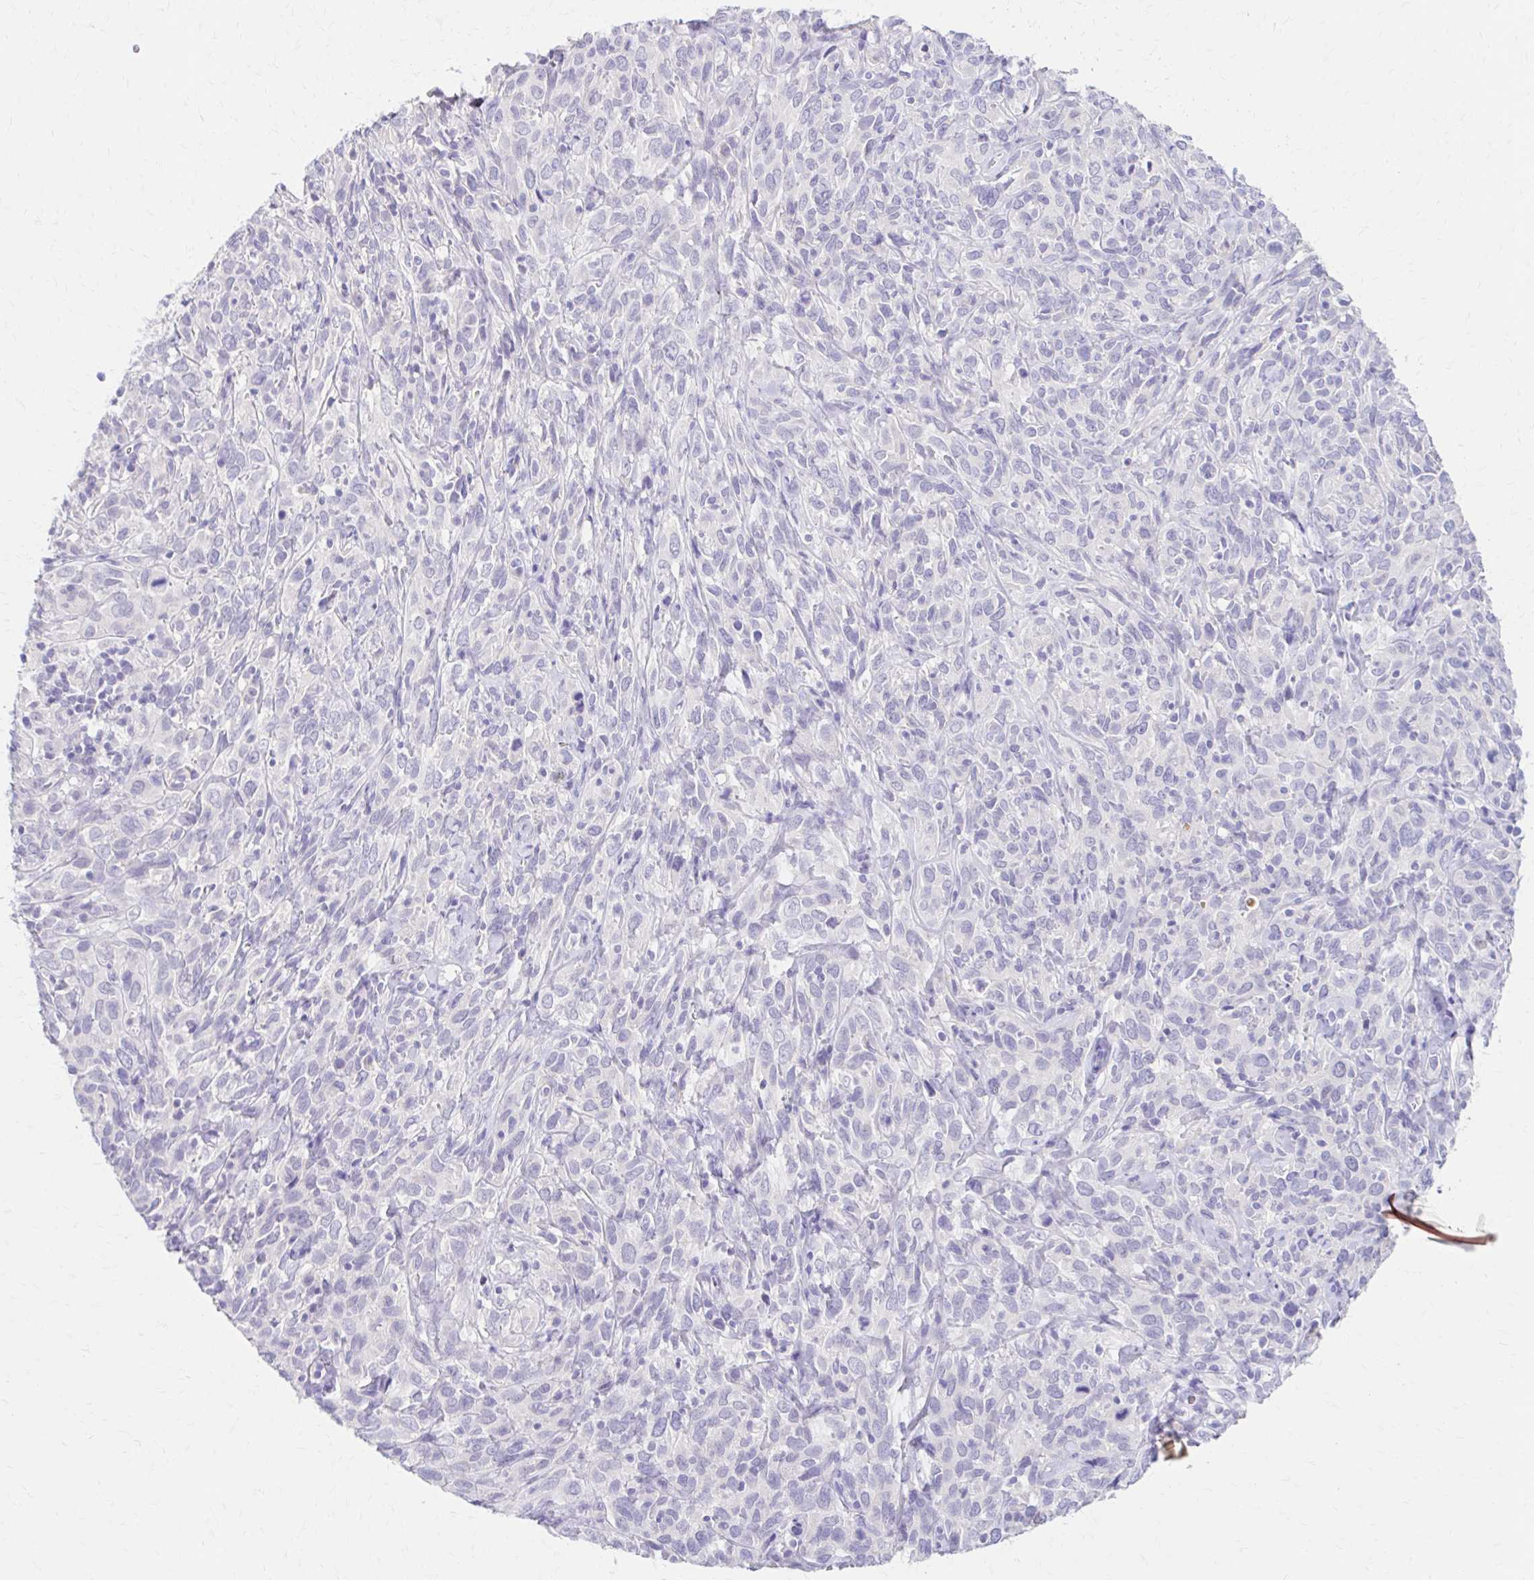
{"staining": {"intensity": "negative", "quantity": "none", "location": "none"}, "tissue": "cervical cancer", "cell_type": "Tumor cells", "image_type": "cancer", "snomed": [{"axis": "morphology", "description": "Normal tissue, NOS"}, {"axis": "morphology", "description": "Squamous cell carcinoma, NOS"}, {"axis": "topography", "description": "Cervix"}], "caption": "An image of cervical cancer (squamous cell carcinoma) stained for a protein exhibits no brown staining in tumor cells.", "gene": "AZGP1", "patient": {"sex": "female", "age": 51}}